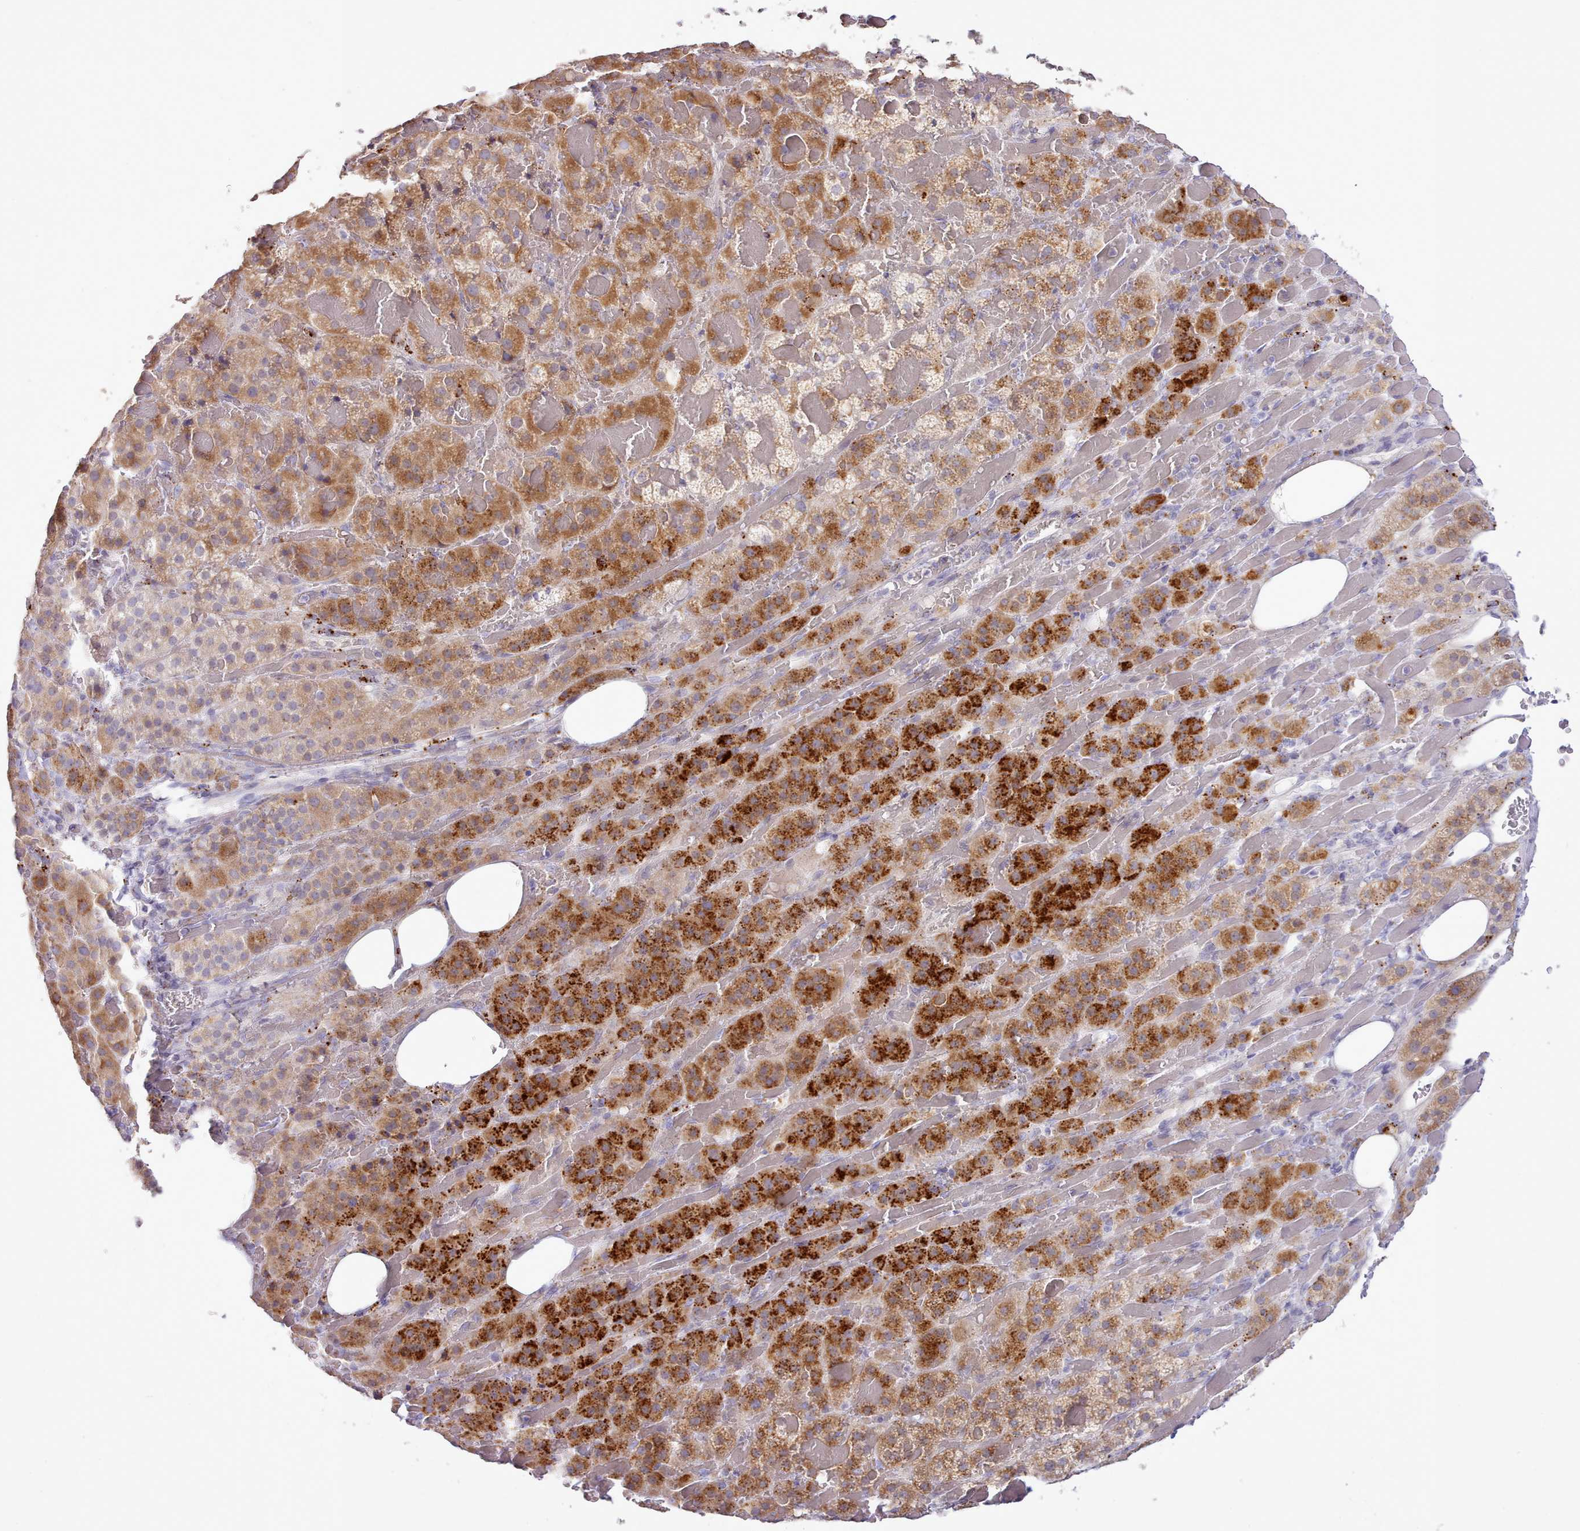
{"staining": {"intensity": "strong", "quantity": "25%-75%", "location": "cytoplasmic/membranous"}, "tissue": "adrenal gland", "cell_type": "Glandular cells", "image_type": "normal", "snomed": [{"axis": "morphology", "description": "Normal tissue, NOS"}, {"axis": "topography", "description": "Adrenal gland"}], "caption": "This photomicrograph demonstrates unremarkable adrenal gland stained with IHC to label a protein in brown. The cytoplasmic/membranous of glandular cells show strong positivity for the protein. Nuclei are counter-stained blue.", "gene": "SRD5A1", "patient": {"sex": "female", "age": 59}}